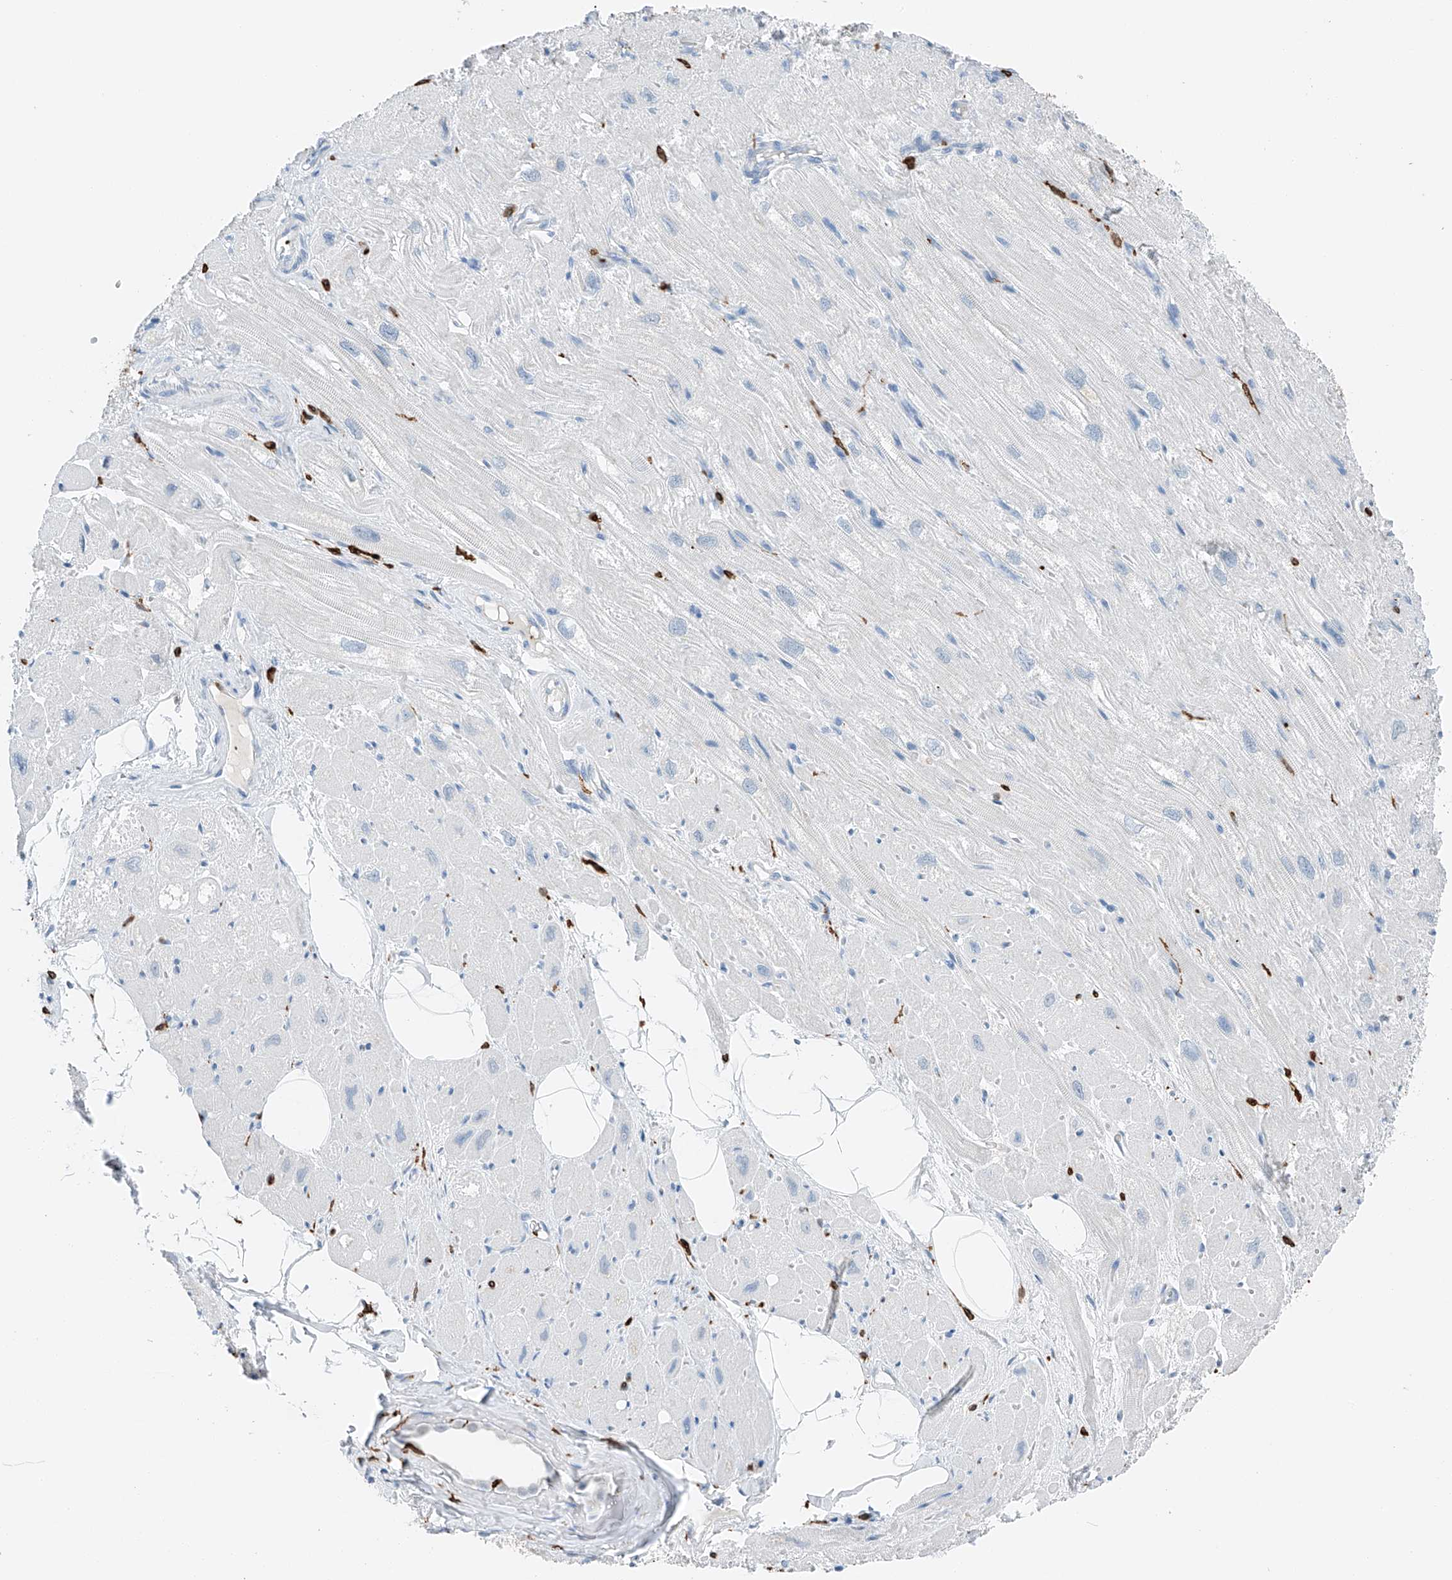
{"staining": {"intensity": "moderate", "quantity": "<25%", "location": "cytoplasmic/membranous"}, "tissue": "heart muscle", "cell_type": "Cardiomyocytes", "image_type": "normal", "snomed": [{"axis": "morphology", "description": "Normal tissue, NOS"}, {"axis": "topography", "description": "Heart"}], "caption": "Protein expression analysis of benign heart muscle demonstrates moderate cytoplasmic/membranous positivity in approximately <25% of cardiomyocytes. (DAB IHC, brown staining for protein, blue staining for nuclei).", "gene": "TBXAS1", "patient": {"sex": "male", "age": 50}}